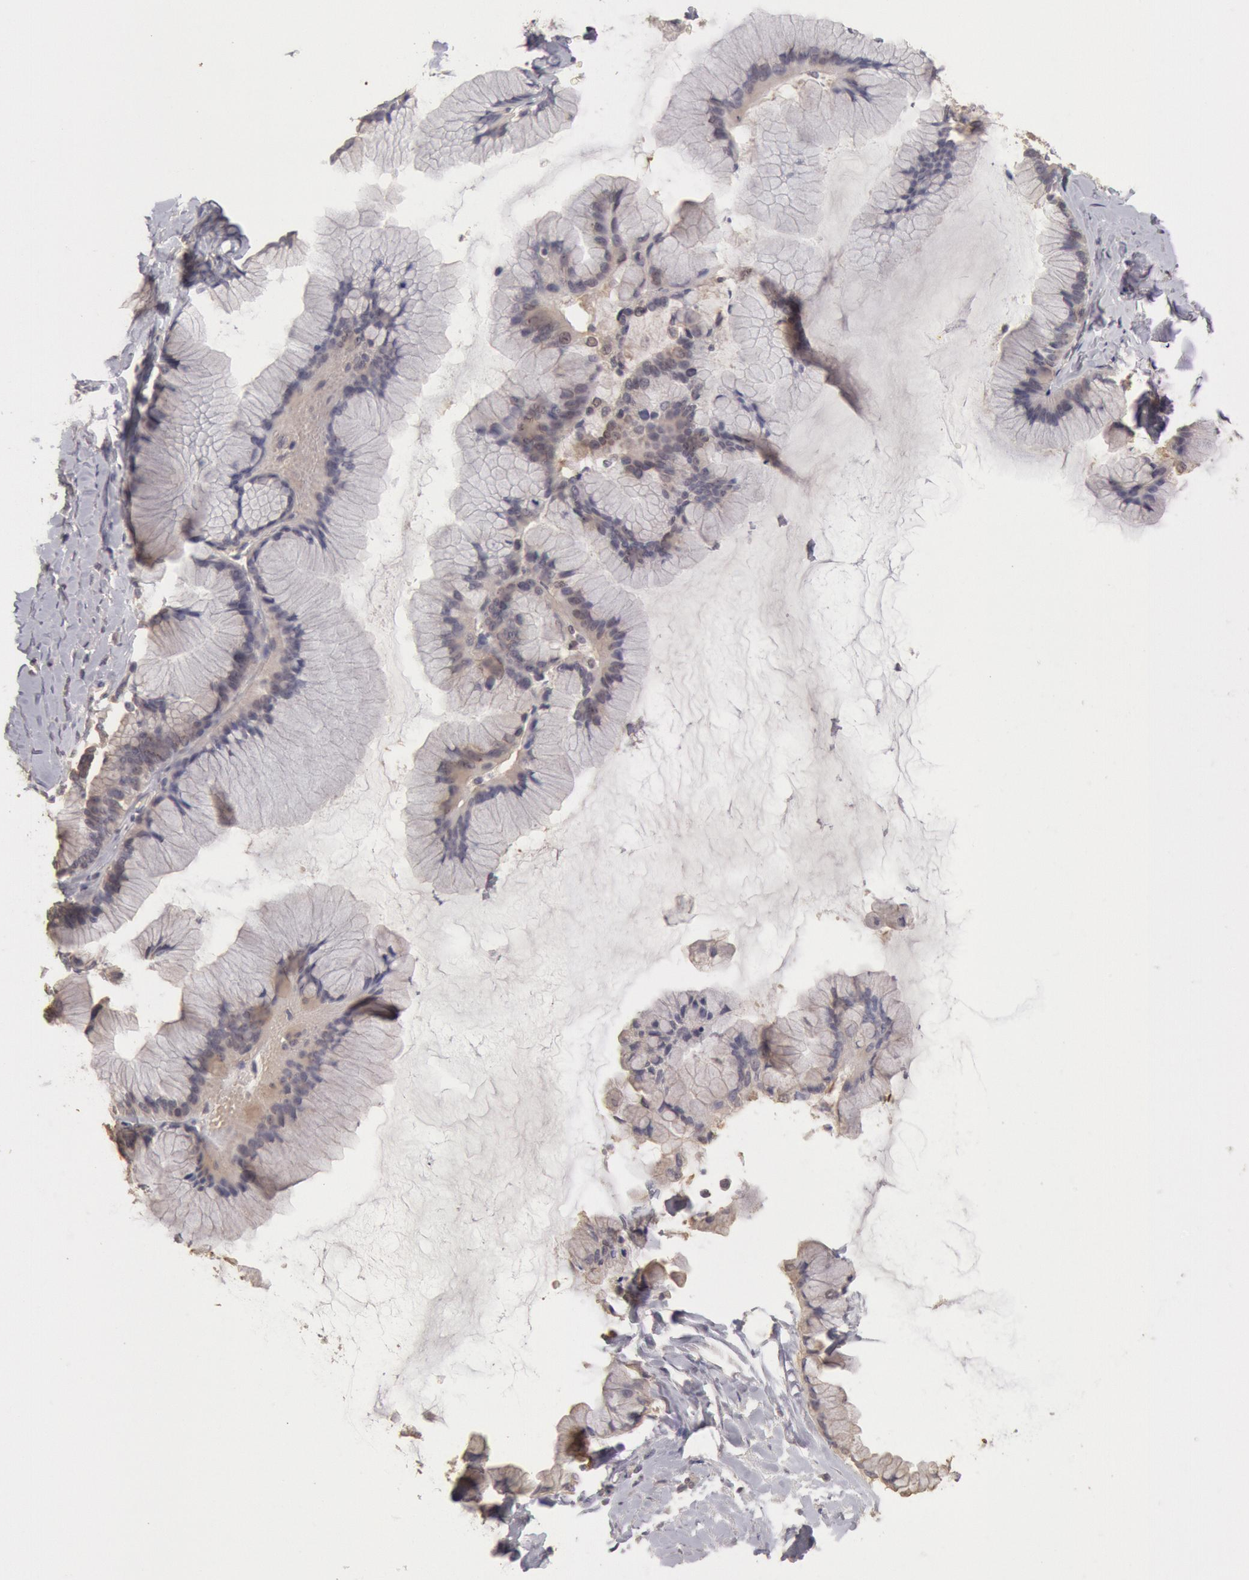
{"staining": {"intensity": "weak", "quantity": ">75%", "location": "cytoplasmic/membranous"}, "tissue": "ovarian cancer", "cell_type": "Tumor cells", "image_type": "cancer", "snomed": [{"axis": "morphology", "description": "Cystadenocarcinoma, mucinous, NOS"}, {"axis": "topography", "description": "Ovary"}], "caption": "IHC (DAB) staining of human ovarian cancer (mucinous cystadenocarcinoma) exhibits weak cytoplasmic/membranous protein expression in approximately >75% of tumor cells.", "gene": "ZFP36L1", "patient": {"sex": "female", "age": 41}}